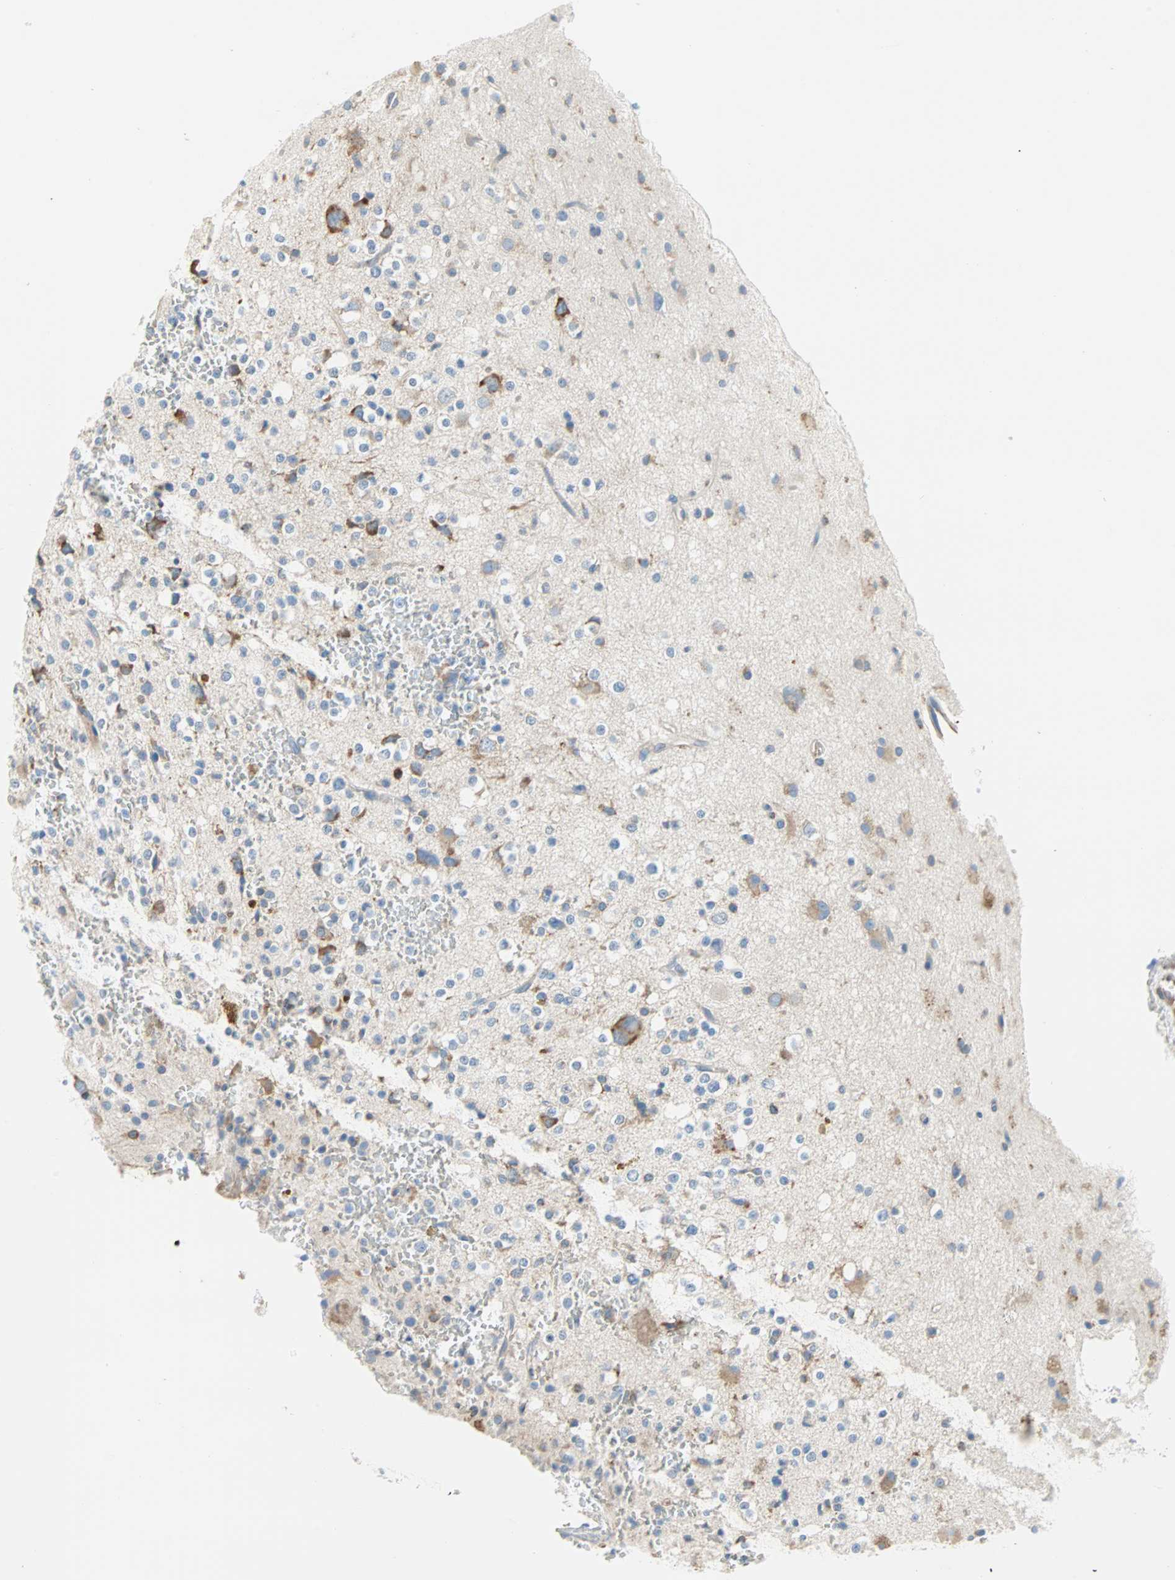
{"staining": {"intensity": "moderate", "quantity": "25%-75%", "location": "cytoplasmic/membranous"}, "tissue": "glioma", "cell_type": "Tumor cells", "image_type": "cancer", "snomed": [{"axis": "morphology", "description": "Glioma, malignant, High grade"}, {"axis": "topography", "description": "Brain"}], "caption": "Immunohistochemical staining of human malignant high-grade glioma reveals moderate cytoplasmic/membranous protein staining in approximately 25%-75% of tumor cells.", "gene": "PLCXD1", "patient": {"sex": "male", "age": 47}}